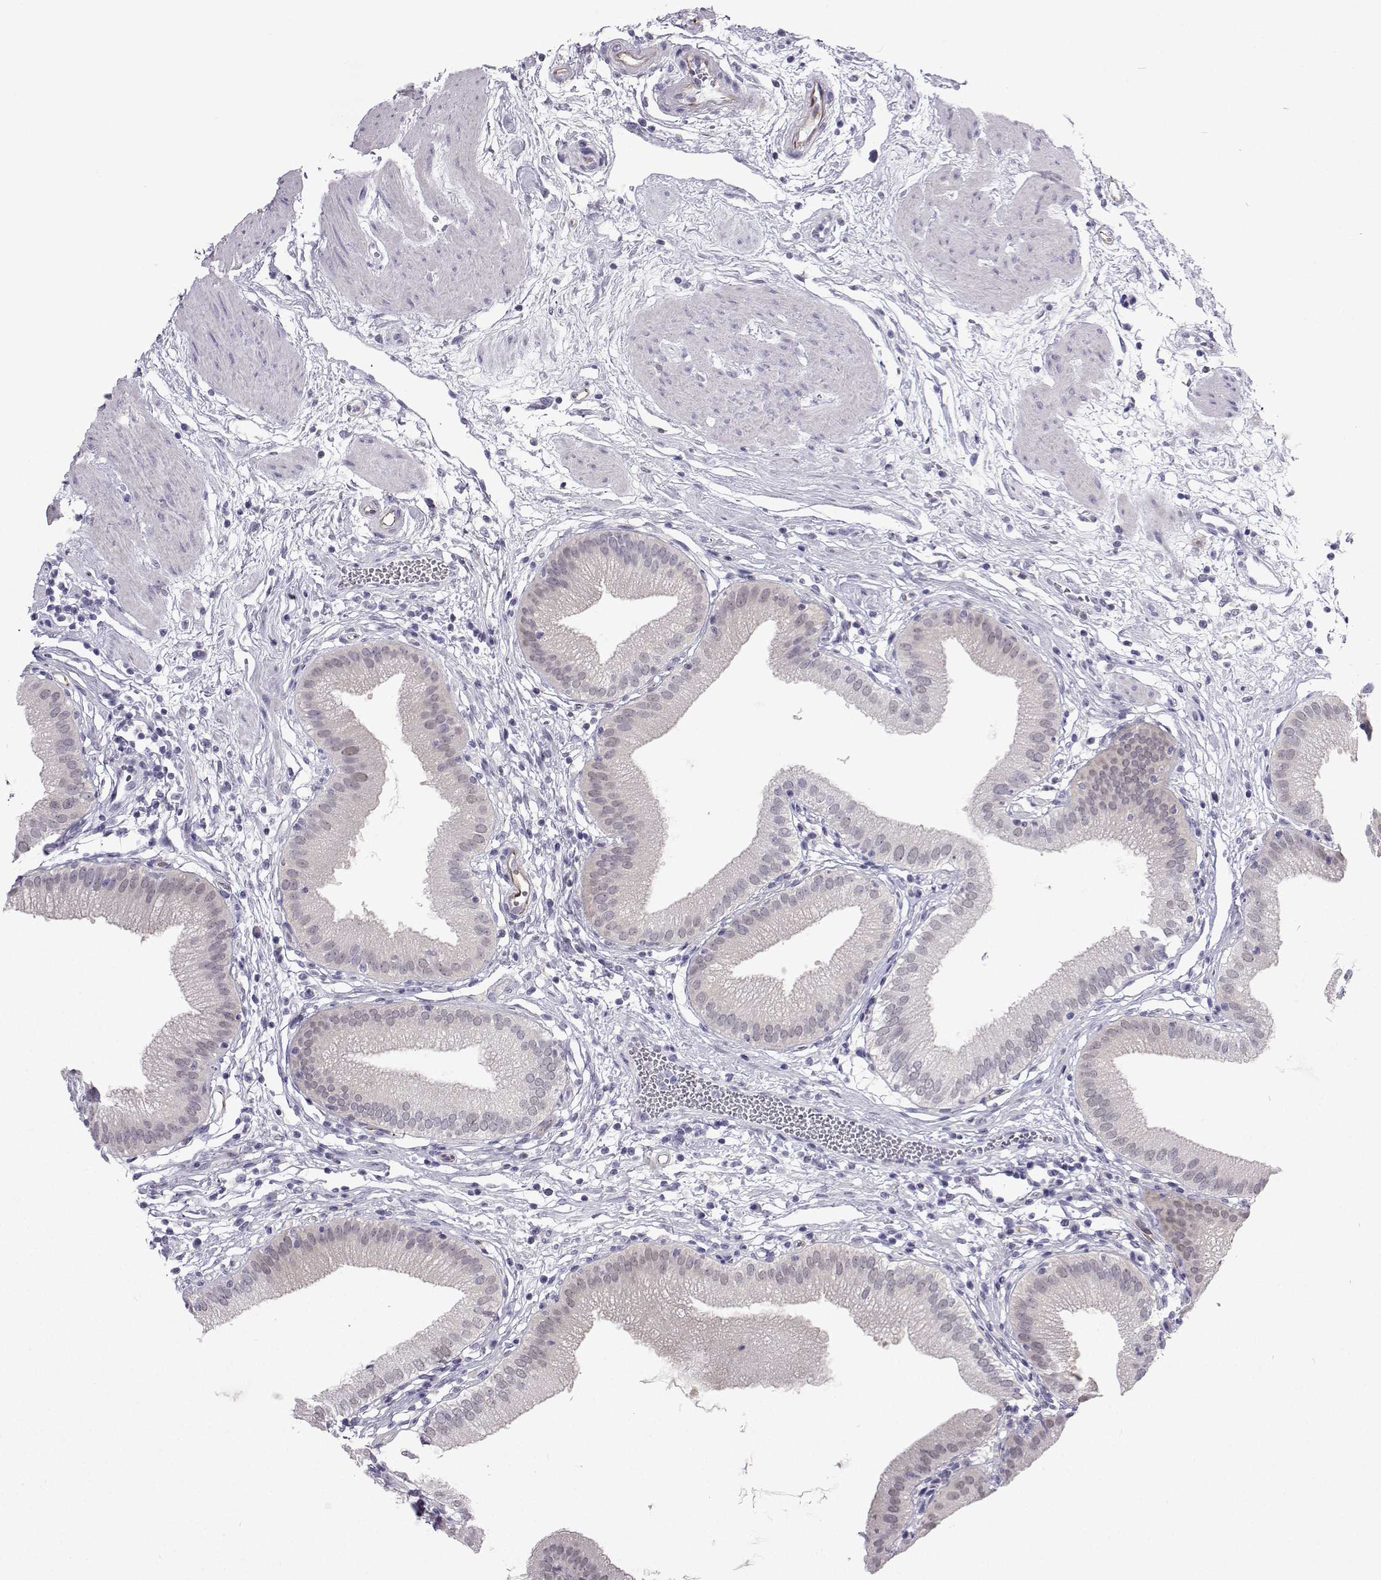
{"staining": {"intensity": "moderate", "quantity": "<25%", "location": "nuclear"}, "tissue": "gallbladder", "cell_type": "Glandular cells", "image_type": "normal", "snomed": [{"axis": "morphology", "description": "Normal tissue, NOS"}, {"axis": "topography", "description": "Gallbladder"}], "caption": "A low amount of moderate nuclear staining is seen in about <25% of glandular cells in unremarkable gallbladder. The staining was performed using DAB (3,3'-diaminobenzidine) to visualize the protein expression in brown, while the nuclei were stained in blue with hematoxylin (Magnification: 20x).", "gene": "GALM", "patient": {"sex": "female", "age": 65}}